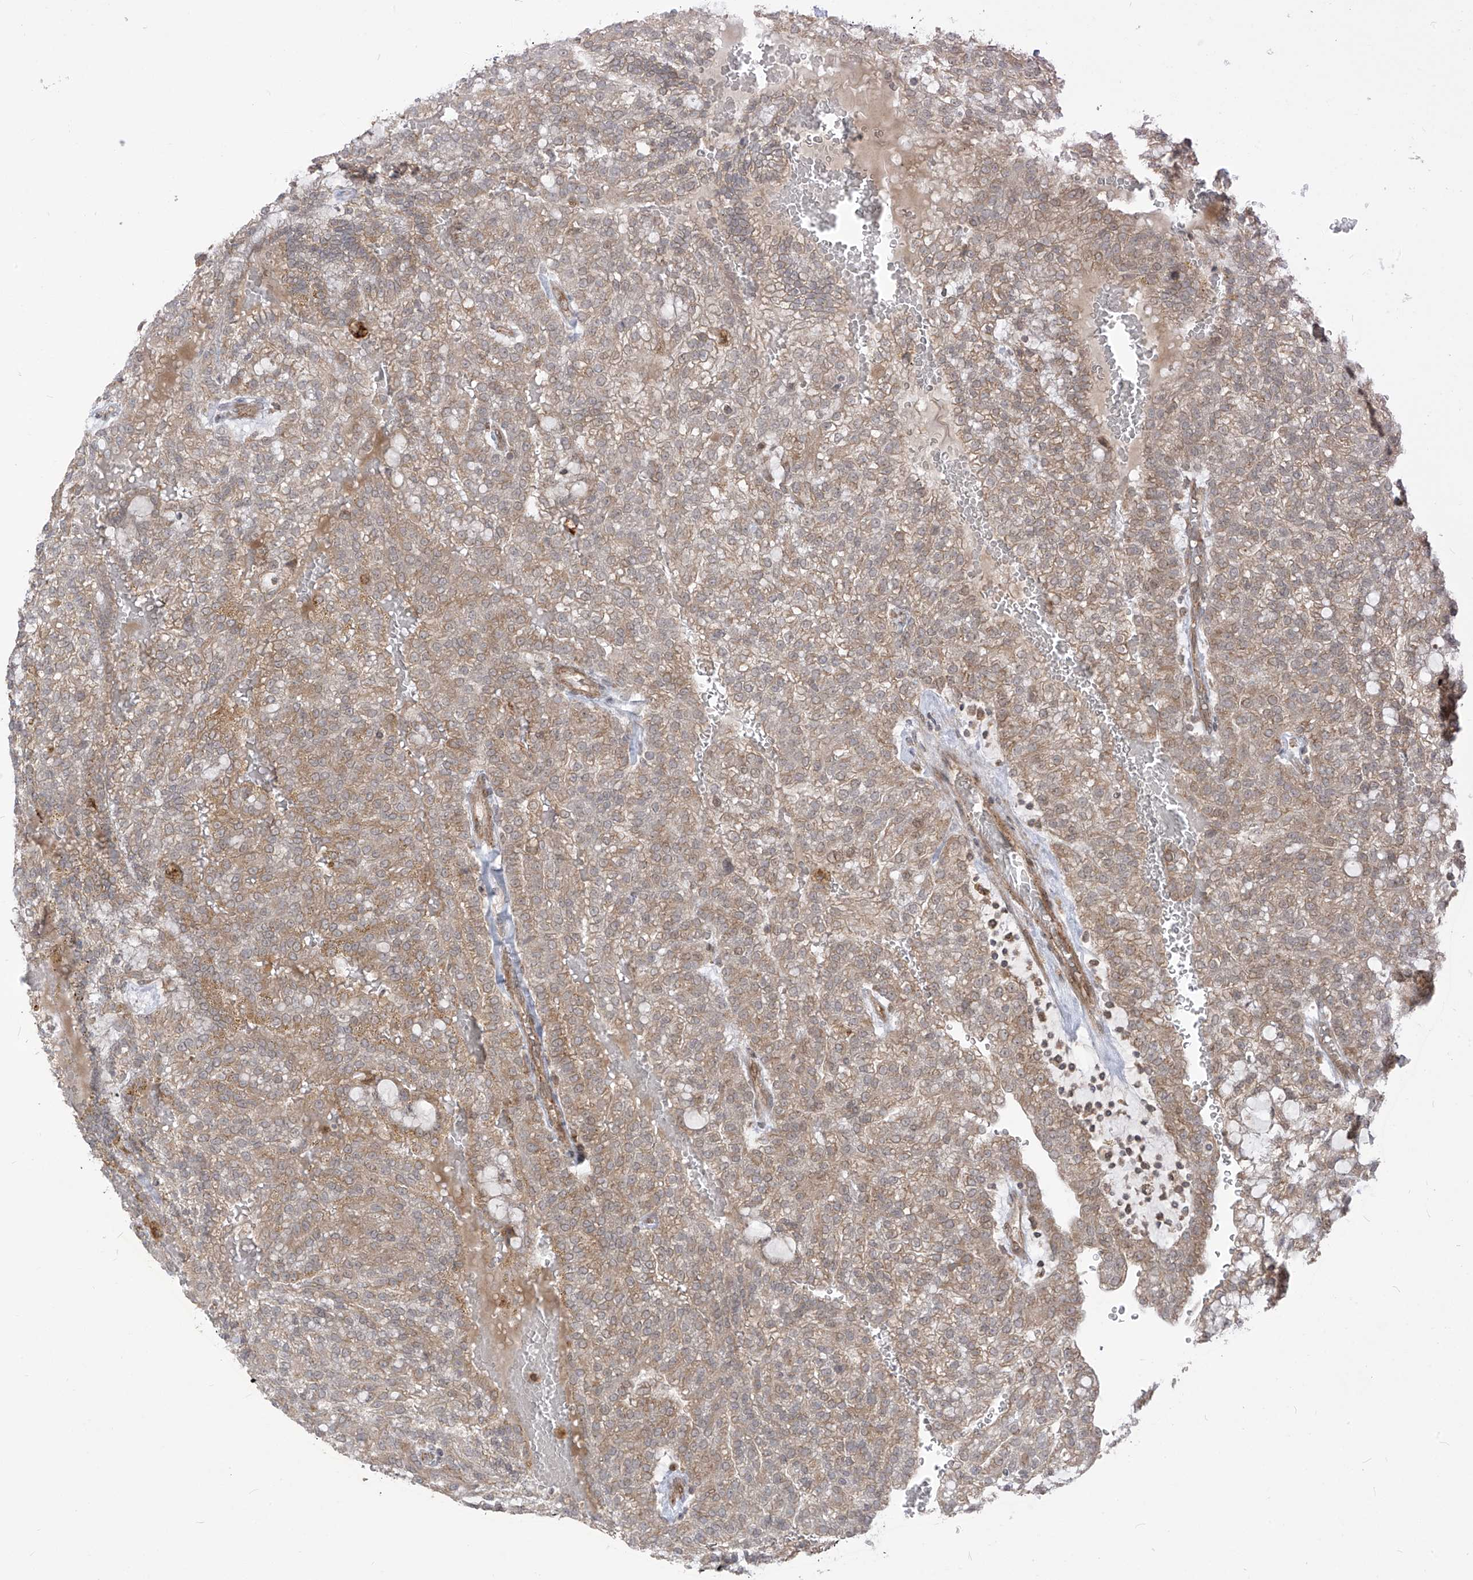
{"staining": {"intensity": "weak", "quantity": ">75%", "location": "cytoplasmic/membranous"}, "tissue": "renal cancer", "cell_type": "Tumor cells", "image_type": "cancer", "snomed": [{"axis": "morphology", "description": "Adenocarcinoma, NOS"}, {"axis": "topography", "description": "Kidney"}], "caption": "An immunohistochemistry image of neoplastic tissue is shown. Protein staining in brown shows weak cytoplasmic/membranous positivity in renal cancer (adenocarcinoma) within tumor cells. (brown staining indicates protein expression, while blue staining denotes nuclei).", "gene": "TRIM67", "patient": {"sex": "male", "age": 63}}